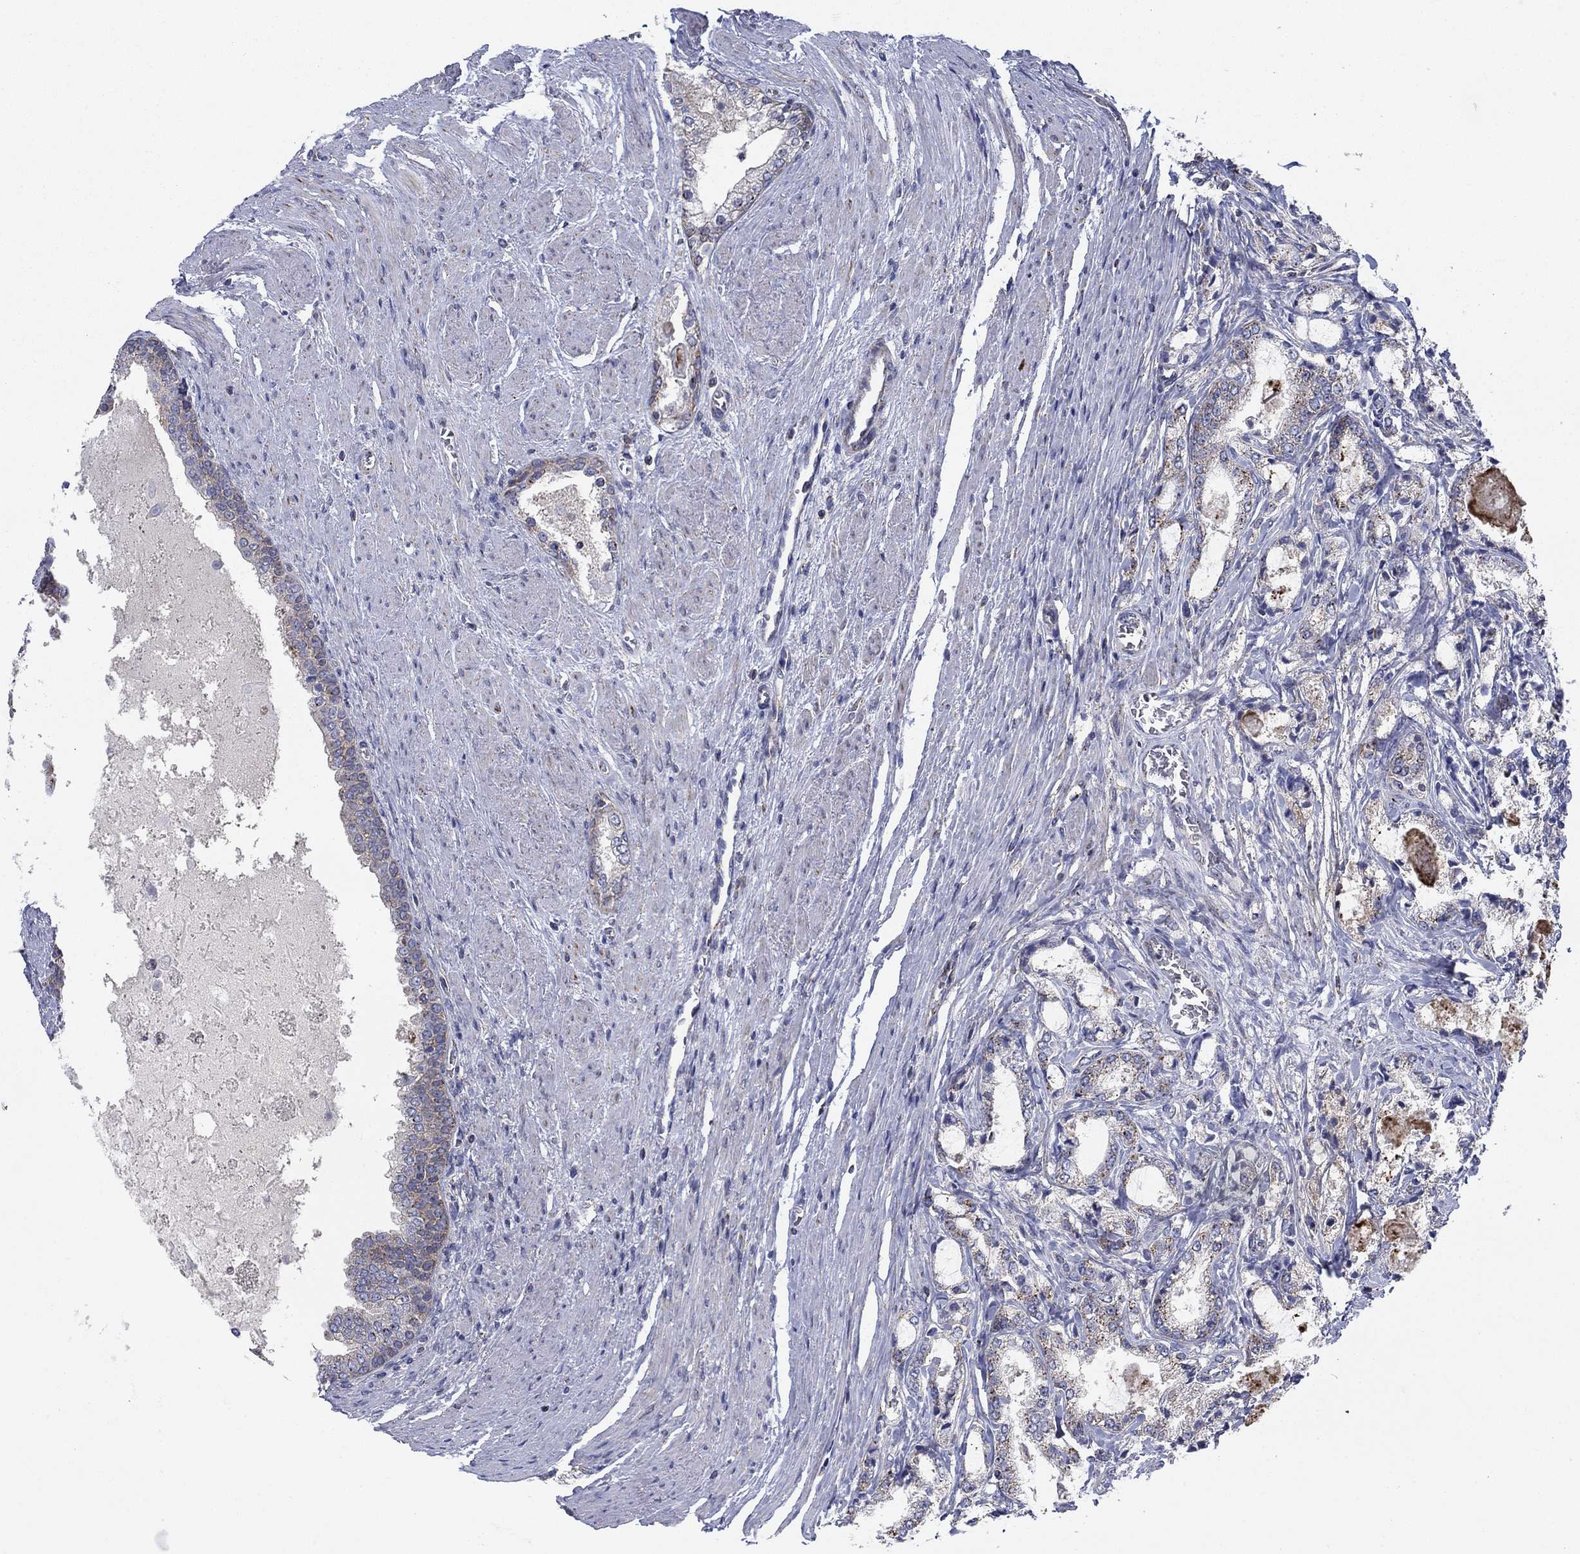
{"staining": {"intensity": "weak", "quantity": "<25%", "location": "cytoplasmic/membranous"}, "tissue": "prostate cancer", "cell_type": "Tumor cells", "image_type": "cancer", "snomed": [{"axis": "morphology", "description": "Adenocarcinoma, NOS"}, {"axis": "topography", "description": "Prostate and seminal vesicle, NOS"}, {"axis": "topography", "description": "Prostate"}], "caption": "Tumor cells are negative for brown protein staining in prostate cancer.", "gene": "NACAD", "patient": {"sex": "male", "age": 62}}